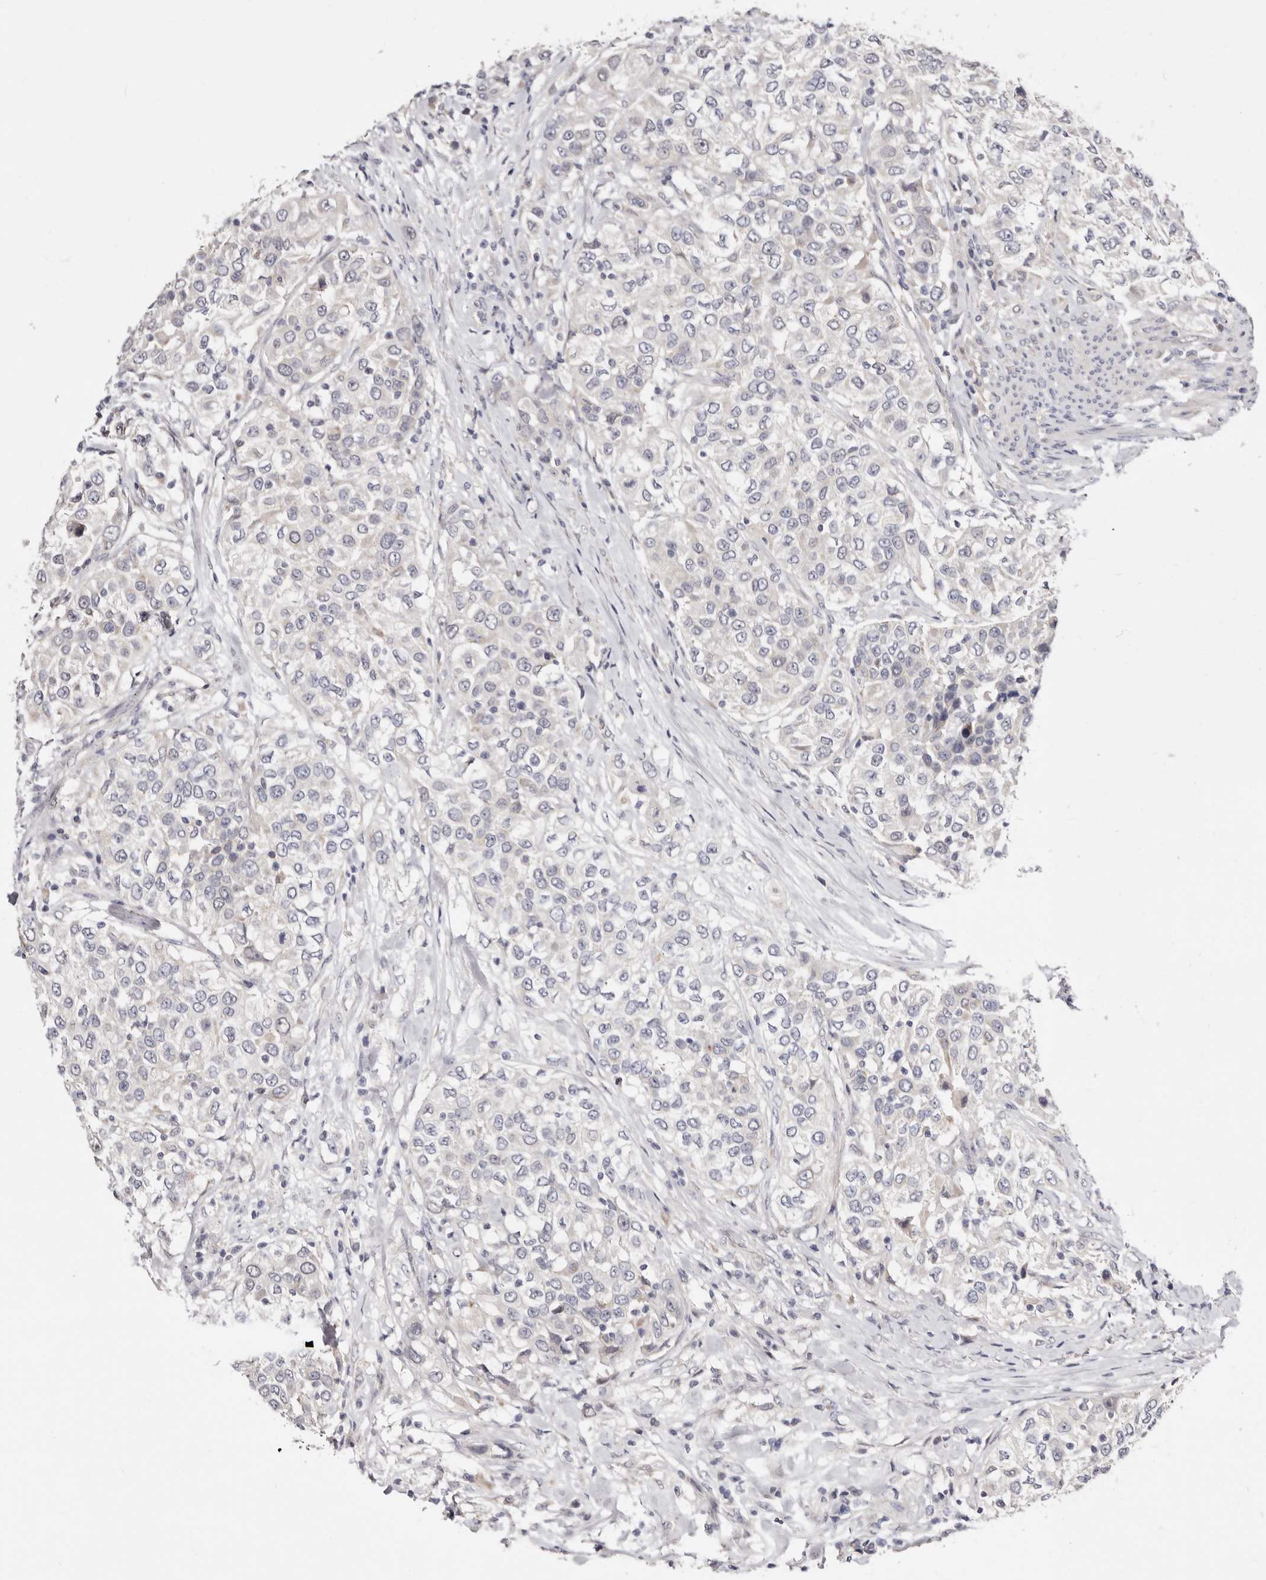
{"staining": {"intensity": "negative", "quantity": "none", "location": "none"}, "tissue": "urothelial cancer", "cell_type": "Tumor cells", "image_type": "cancer", "snomed": [{"axis": "morphology", "description": "Urothelial carcinoma, High grade"}, {"axis": "topography", "description": "Urinary bladder"}], "caption": "Immunohistochemistry of human urothelial cancer demonstrates no staining in tumor cells. (DAB (3,3'-diaminobenzidine) immunohistochemistry (IHC) visualized using brightfield microscopy, high magnification).", "gene": "KLHL4", "patient": {"sex": "female", "age": 80}}